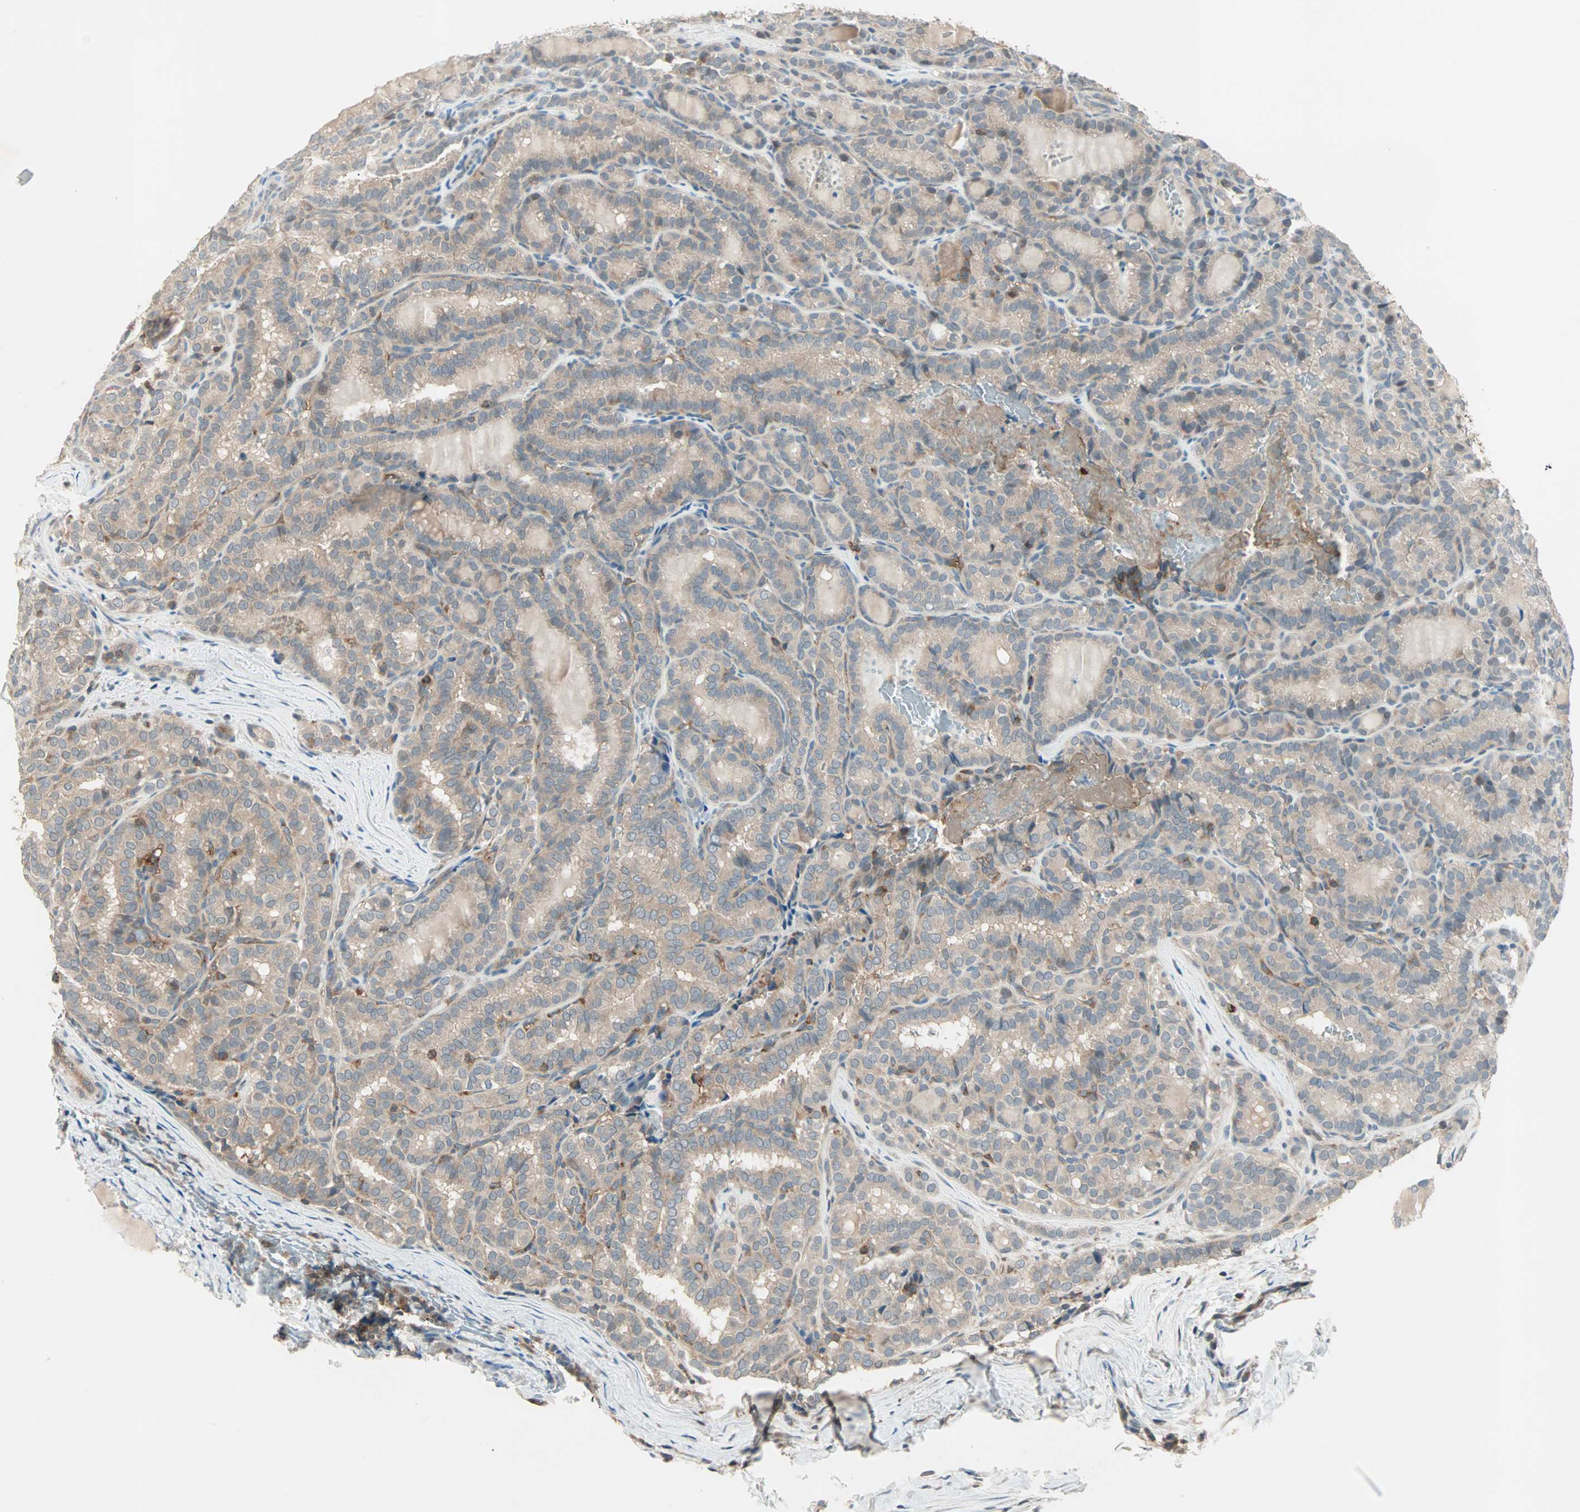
{"staining": {"intensity": "weak", "quantity": ">75%", "location": "cytoplasmic/membranous"}, "tissue": "thyroid cancer", "cell_type": "Tumor cells", "image_type": "cancer", "snomed": [{"axis": "morphology", "description": "Normal tissue, NOS"}, {"axis": "morphology", "description": "Papillary adenocarcinoma, NOS"}, {"axis": "topography", "description": "Thyroid gland"}], "caption": "Protein staining demonstrates weak cytoplasmic/membranous staining in approximately >75% of tumor cells in thyroid papillary adenocarcinoma. Nuclei are stained in blue.", "gene": "TEC", "patient": {"sex": "female", "age": 30}}